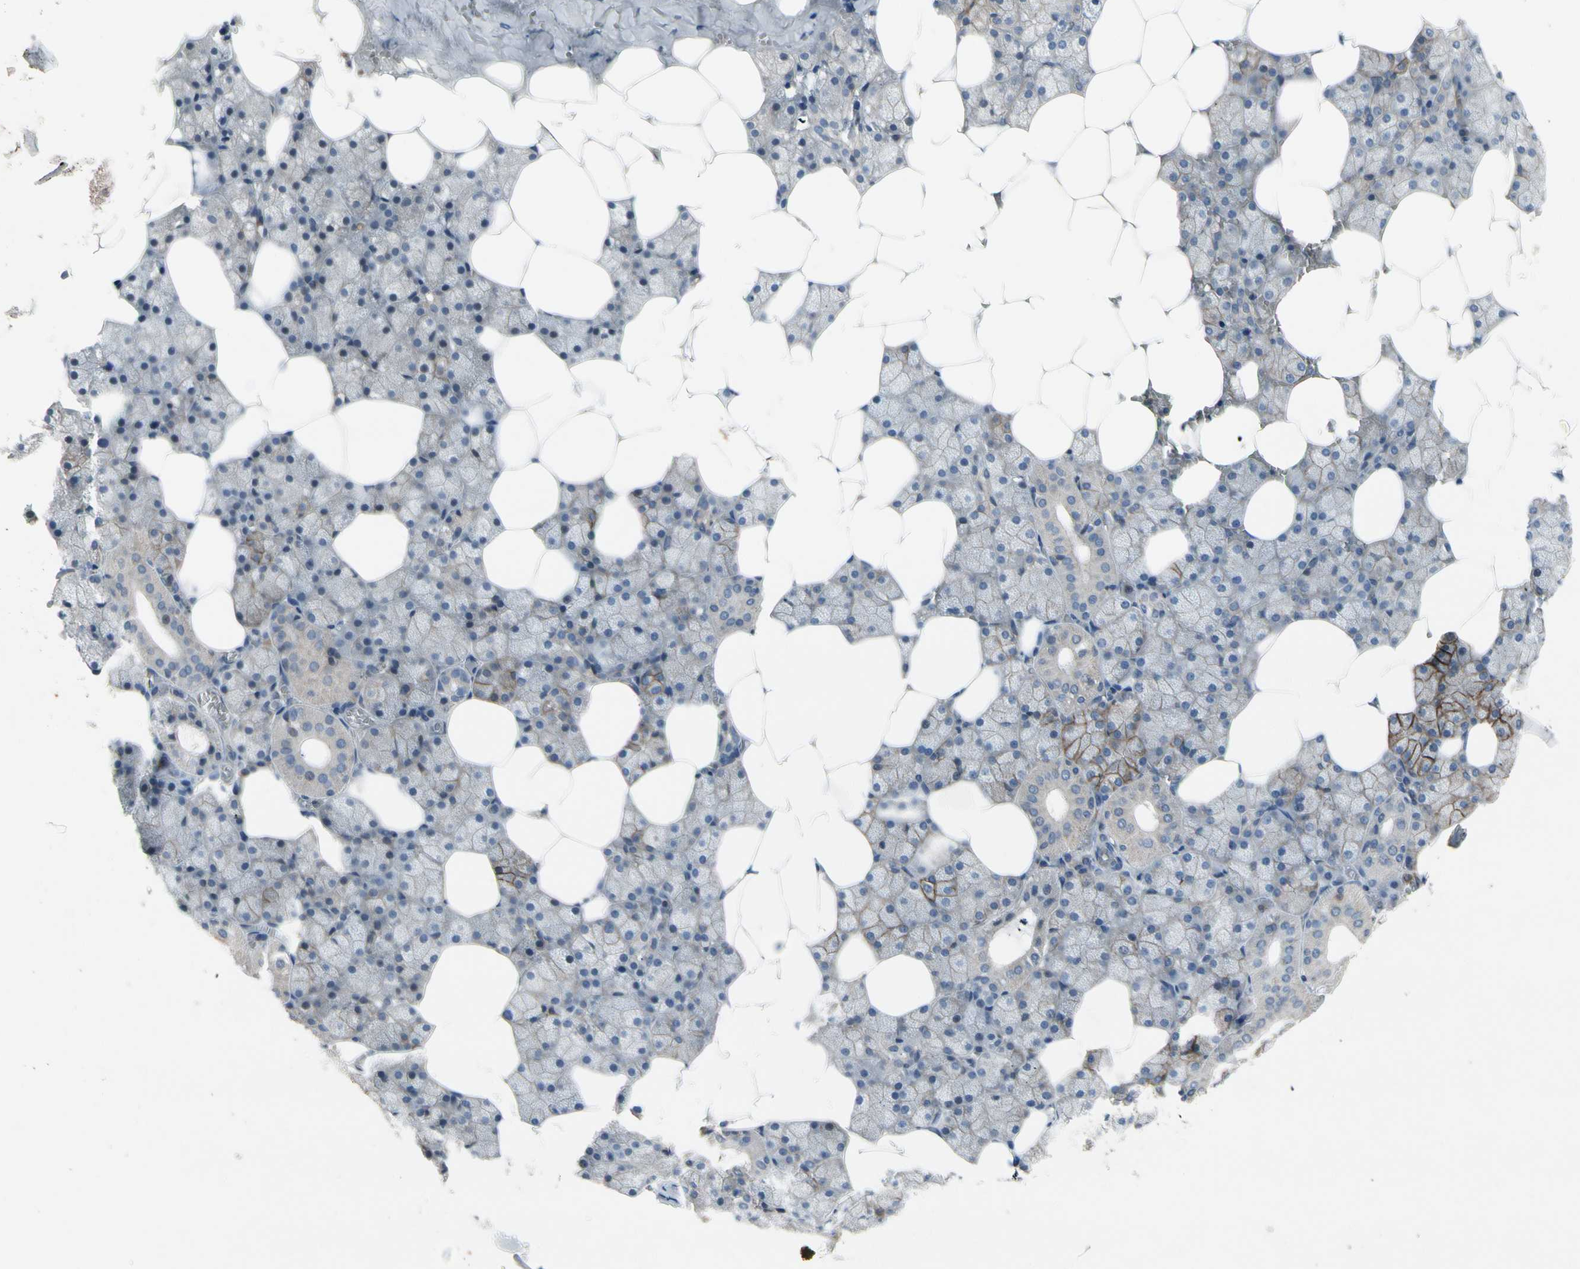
{"staining": {"intensity": "moderate", "quantity": "25%-75%", "location": "cytoplasmic/membranous"}, "tissue": "salivary gland", "cell_type": "Glandular cells", "image_type": "normal", "snomed": [{"axis": "morphology", "description": "Normal tissue, NOS"}, {"axis": "topography", "description": "Salivary gland"}], "caption": "Immunohistochemical staining of unremarkable salivary gland demonstrates moderate cytoplasmic/membranous protein expression in about 25%-75% of glandular cells. Immunohistochemistry stains the protein in brown and the nuclei are stained blue.", "gene": "NMI", "patient": {"sex": "male", "age": 62}}